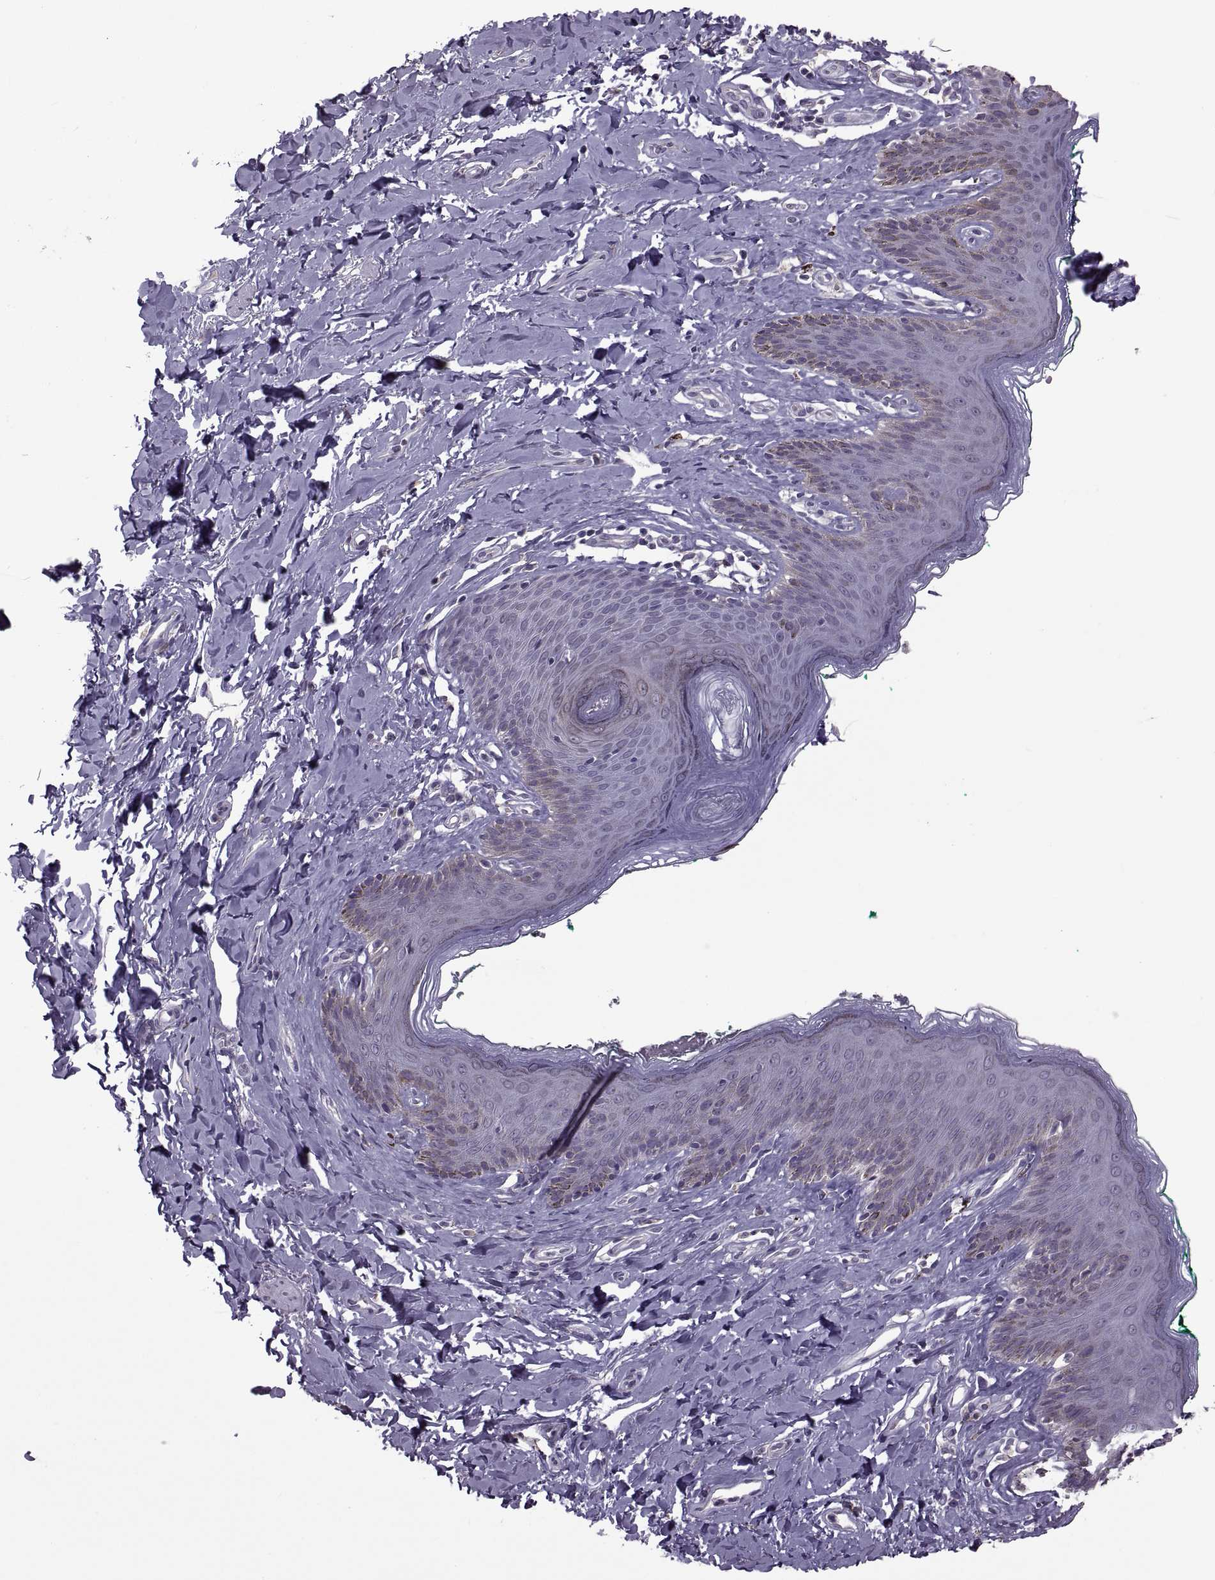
{"staining": {"intensity": "moderate", "quantity": "<25%", "location": "cytoplasmic/membranous"}, "tissue": "skin", "cell_type": "Epidermal cells", "image_type": "normal", "snomed": [{"axis": "morphology", "description": "Normal tissue, NOS"}, {"axis": "topography", "description": "Vulva"}], "caption": "This histopathology image exhibits benign skin stained with IHC to label a protein in brown. The cytoplasmic/membranous of epidermal cells show moderate positivity for the protein. Nuclei are counter-stained blue.", "gene": "PABPC1", "patient": {"sex": "female", "age": 66}}